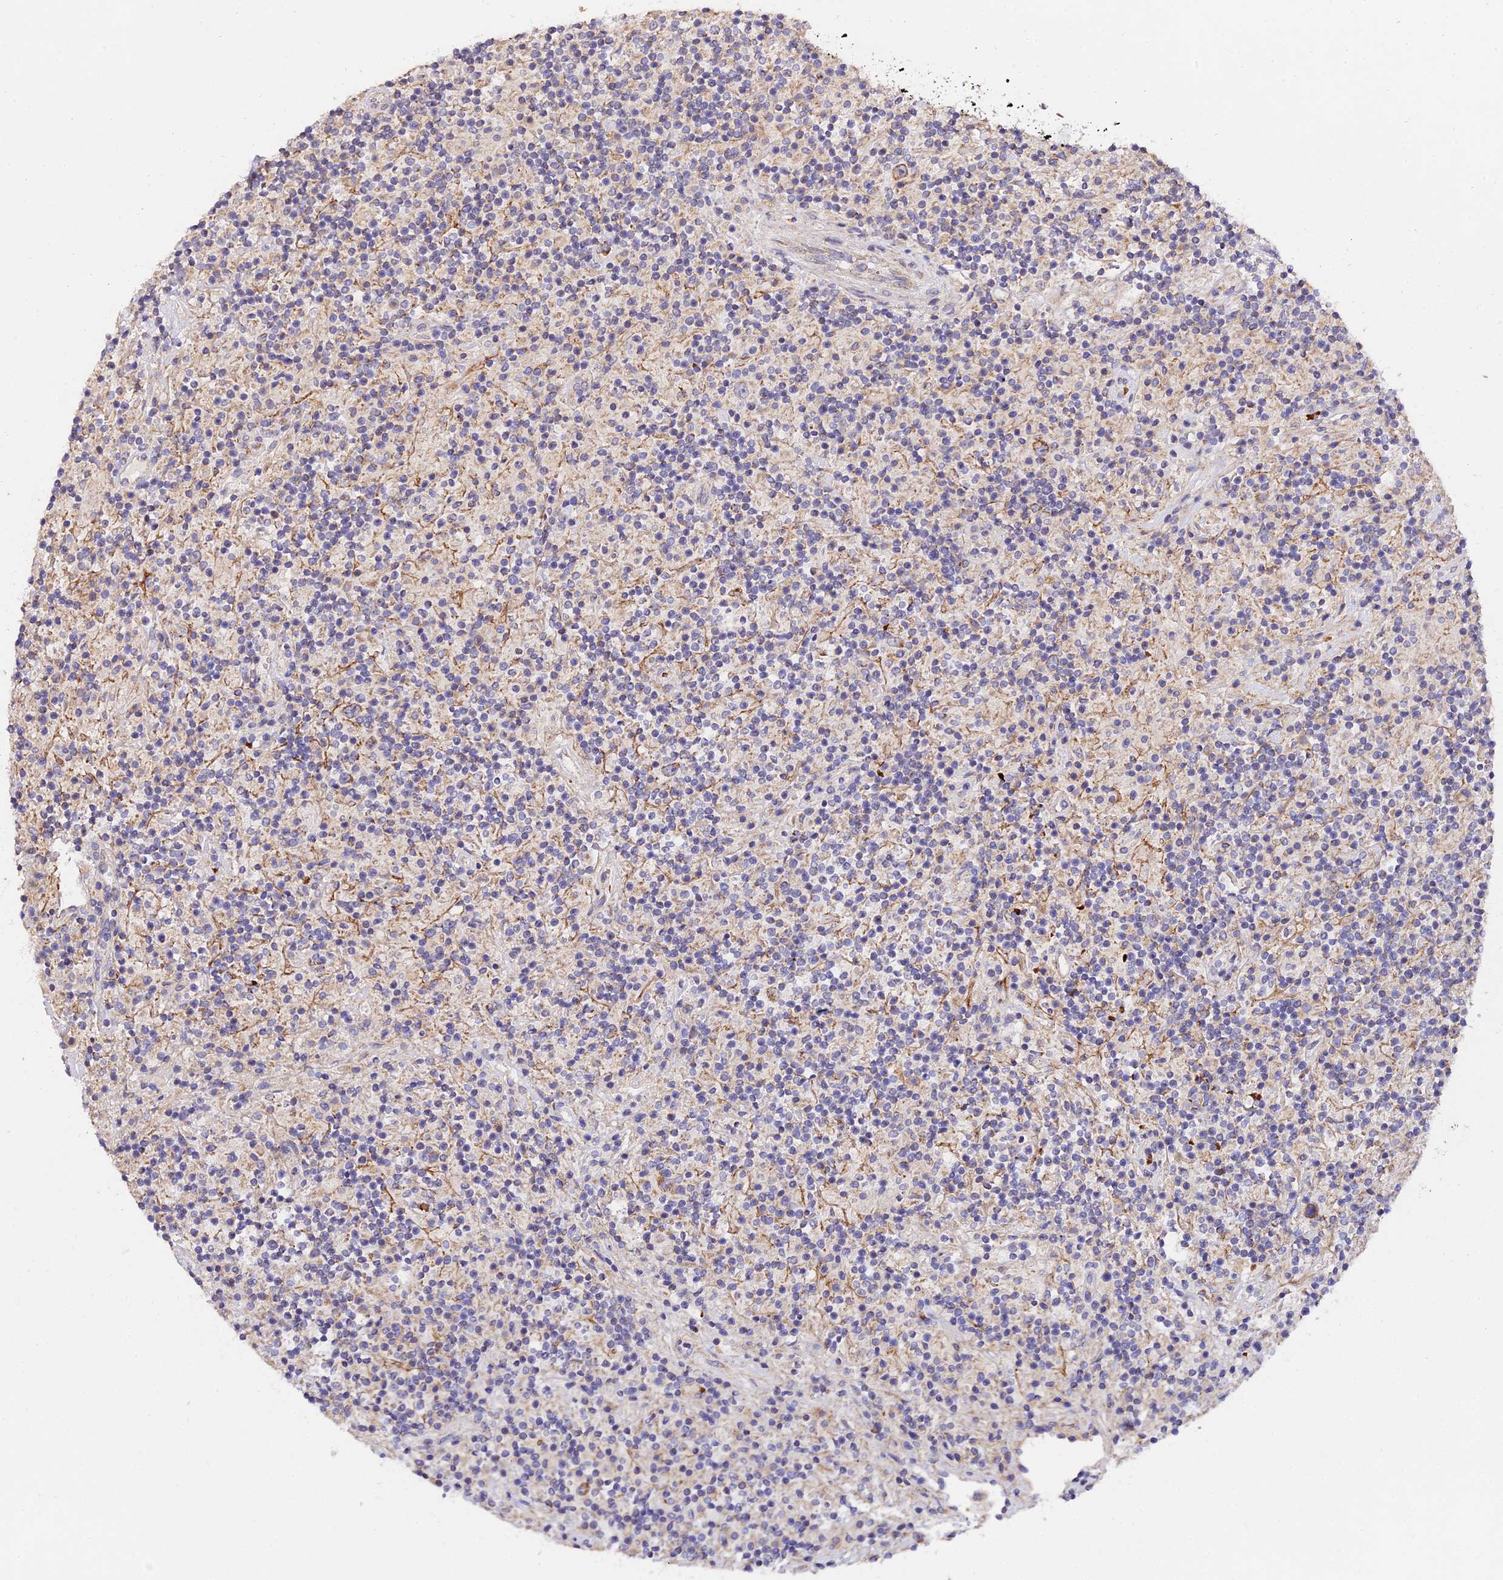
{"staining": {"intensity": "moderate", "quantity": ">75%", "location": "cytoplasmic/membranous"}, "tissue": "lymphoma", "cell_type": "Tumor cells", "image_type": "cancer", "snomed": [{"axis": "morphology", "description": "Hodgkin's disease, NOS"}, {"axis": "topography", "description": "Lymph node"}], "caption": "Immunohistochemical staining of human Hodgkin's disease demonstrates medium levels of moderate cytoplasmic/membranous protein expression in about >75% of tumor cells.", "gene": "WDR5B", "patient": {"sex": "male", "age": 70}}